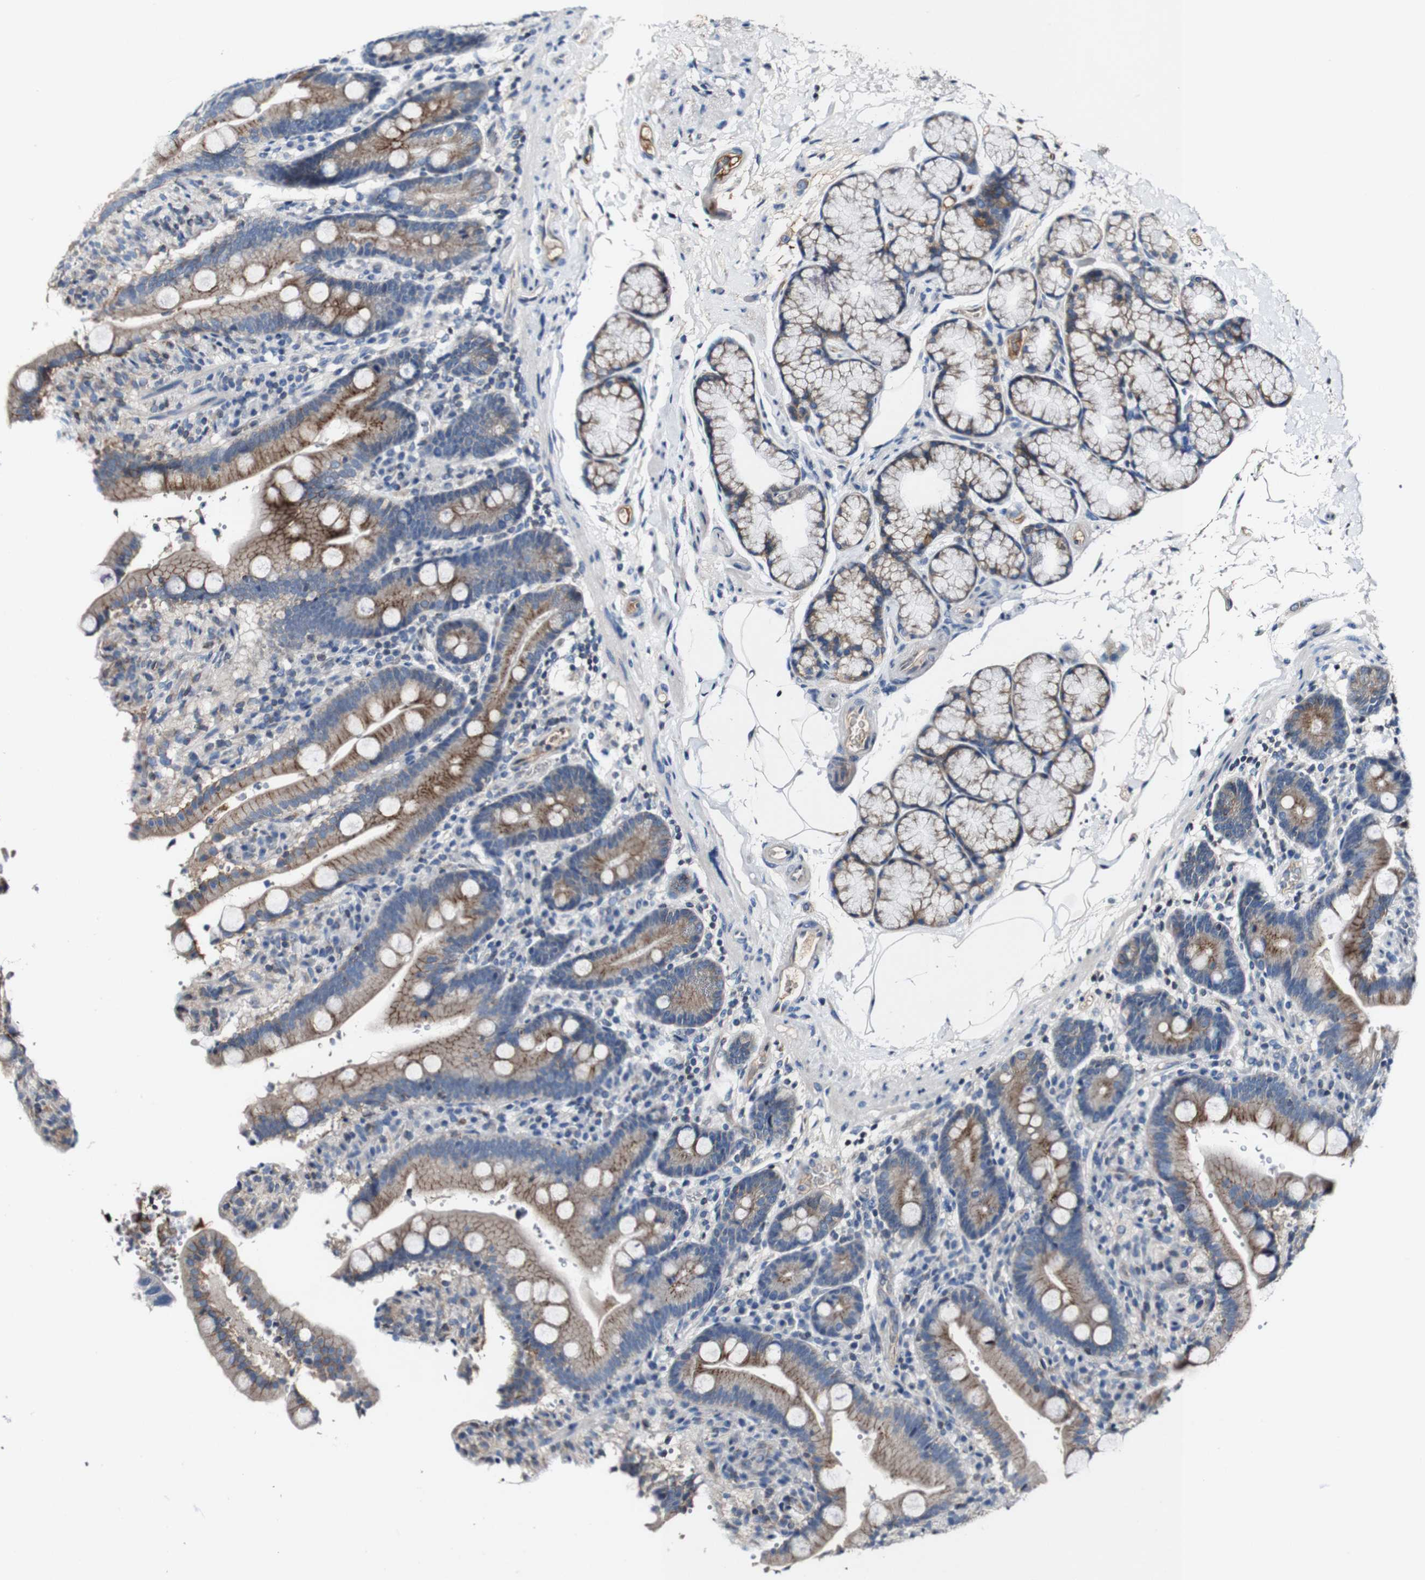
{"staining": {"intensity": "moderate", "quantity": ">75%", "location": "cytoplasmic/membranous"}, "tissue": "duodenum", "cell_type": "Glandular cells", "image_type": "normal", "snomed": [{"axis": "morphology", "description": "Normal tissue, NOS"}, {"axis": "topography", "description": "Small intestine, NOS"}], "caption": "This is a photomicrograph of immunohistochemistry staining of normal duodenum, which shows moderate expression in the cytoplasmic/membranous of glandular cells.", "gene": "GRAMD1A", "patient": {"sex": "female", "age": 71}}